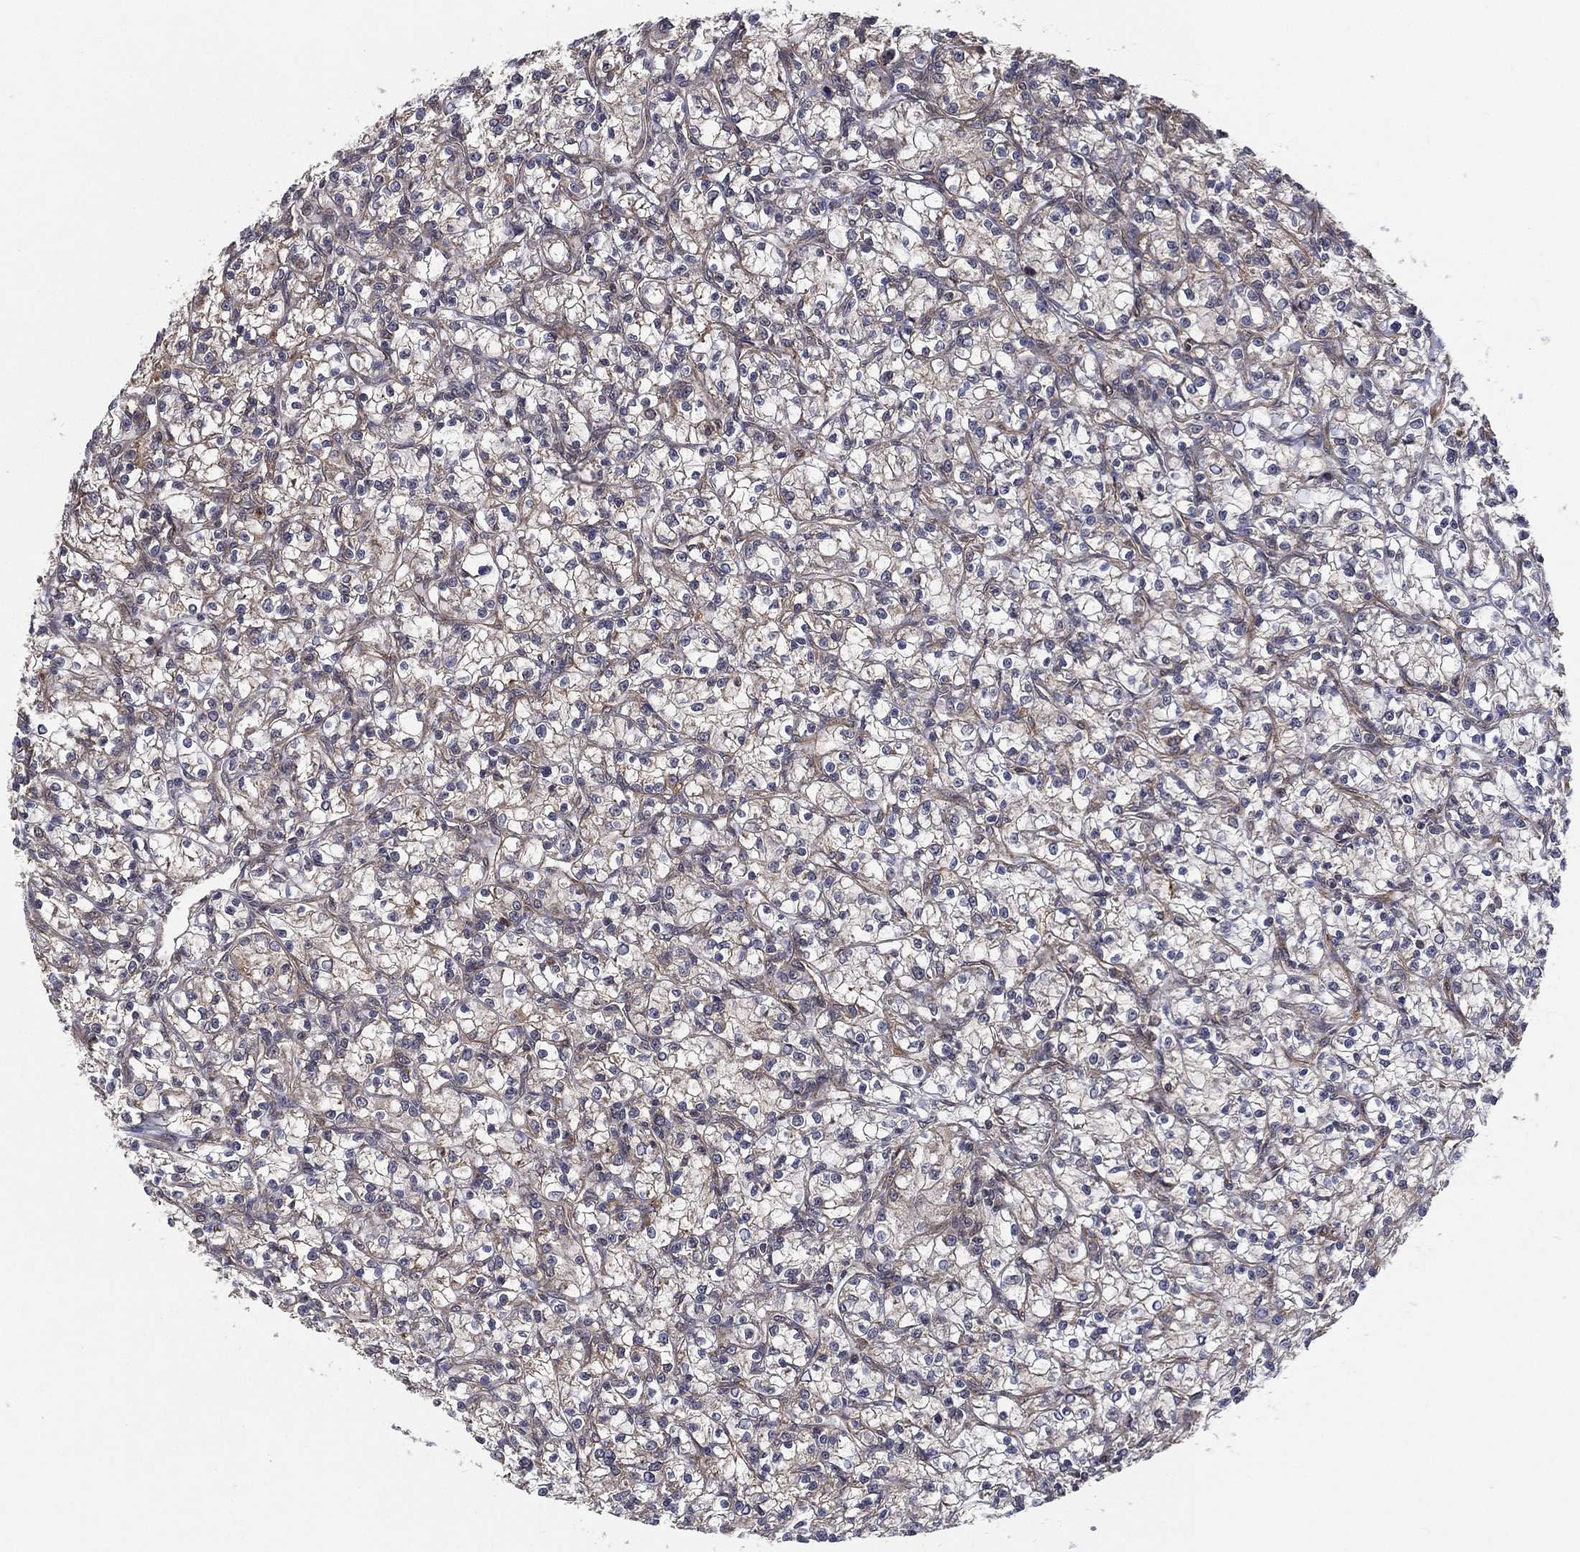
{"staining": {"intensity": "weak", "quantity": "<25%", "location": "cytoplasmic/membranous"}, "tissue": "renal cancer", "cell_type": "Tumor cells", "image_type": "cancer", "snomed": [{"axis": "morphology", "description": "Adenocarcinoma, NOS"}, {"axis": "topography", "description": "Kidney"}], "caption": "The immunohistochemistry (IHC) photomicrograph has no significant expression in tumor cells of renal cancer tissue.", "gene": "UACA", "patient": {"sex": "female", "age": 59}}